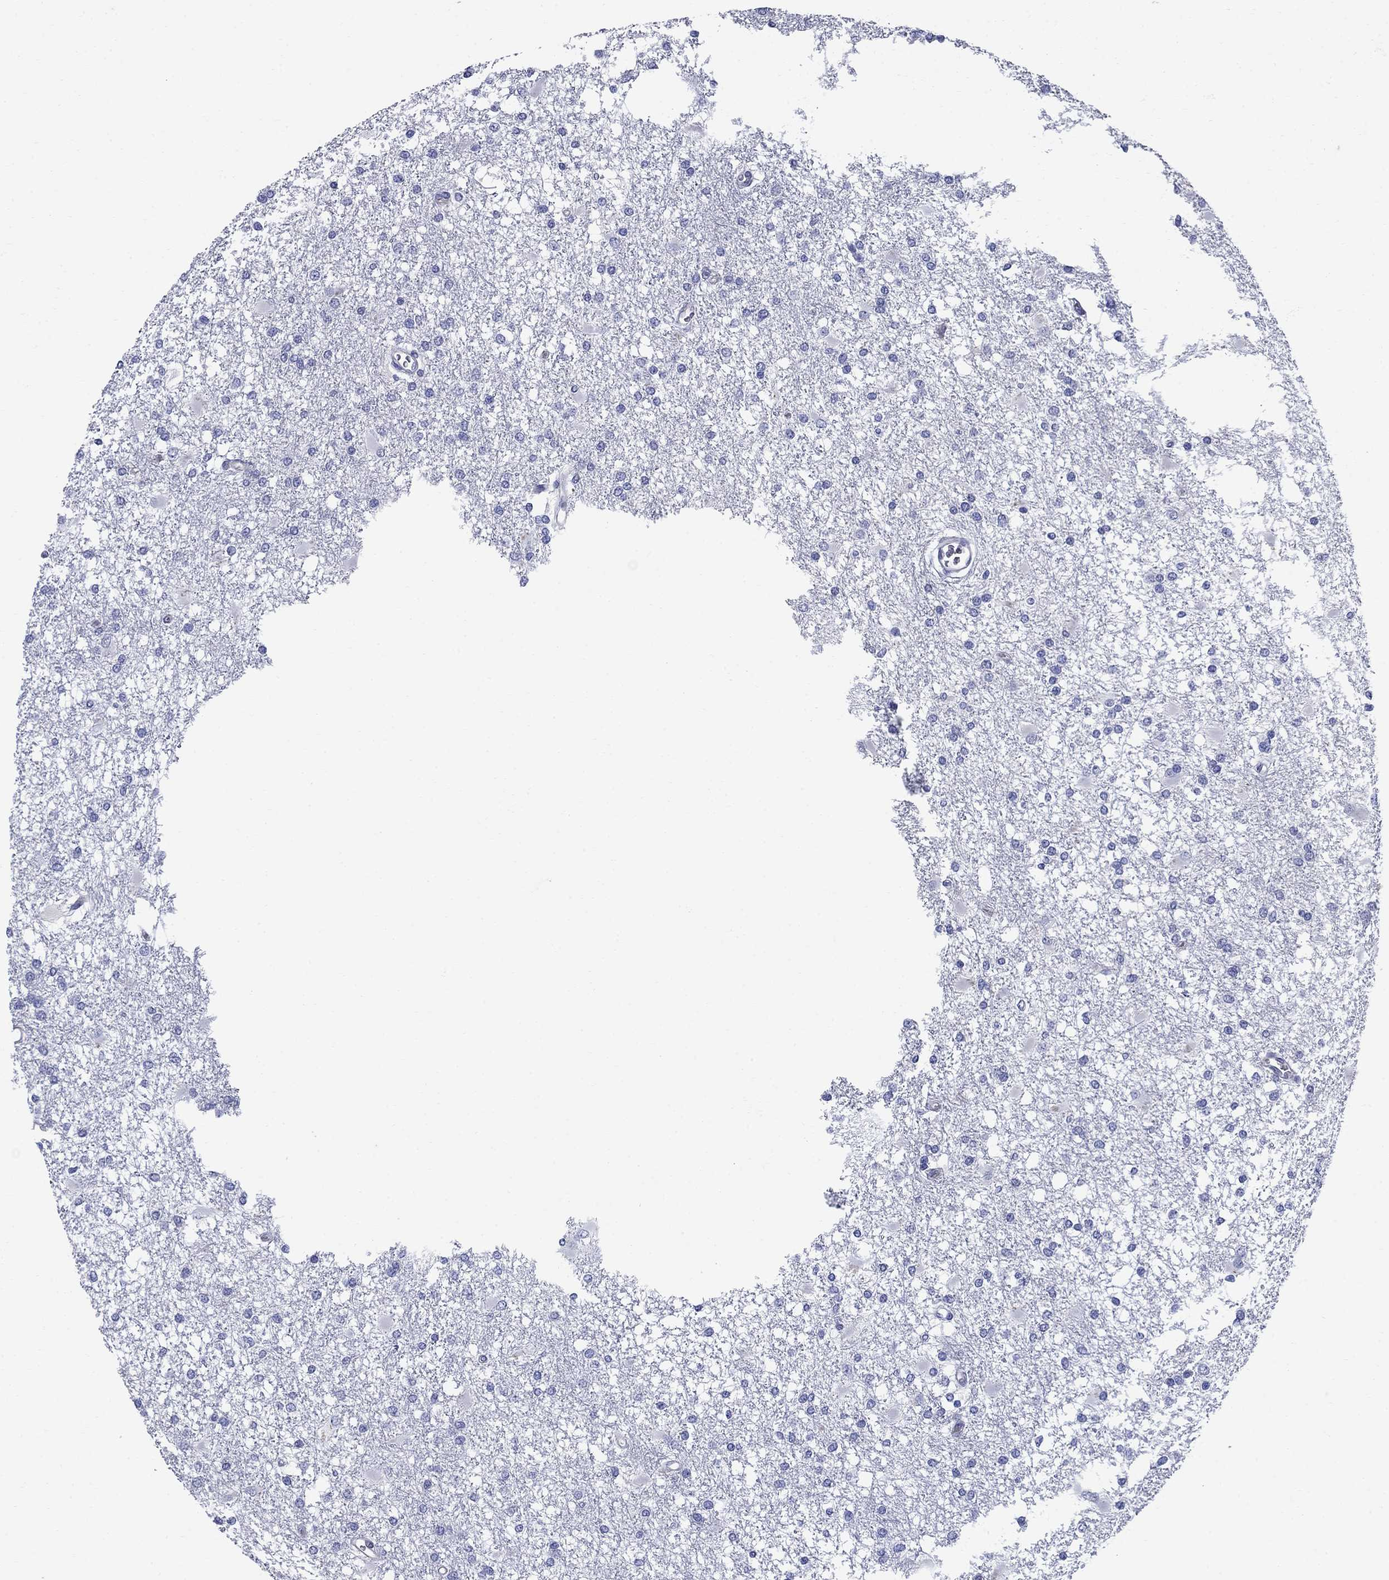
{"staining": {"intensity": "negative", "quantity": "none", "location": "none"}, "tissue": "glioma", "cell_type": "Tumor cells", "image_type": "cancer", "snomed": [{"axis": "morphology", "description": "Glioma, malignant, High grade"}, {"axis": "topography", "description": "Cerebral cortex"}], "caption": "The IHC image has no significant staining in tumor cells of malignant high-grade glioma tissue.", "gene": "SMCP", "patient": {"sex": "male", "age": 79}}